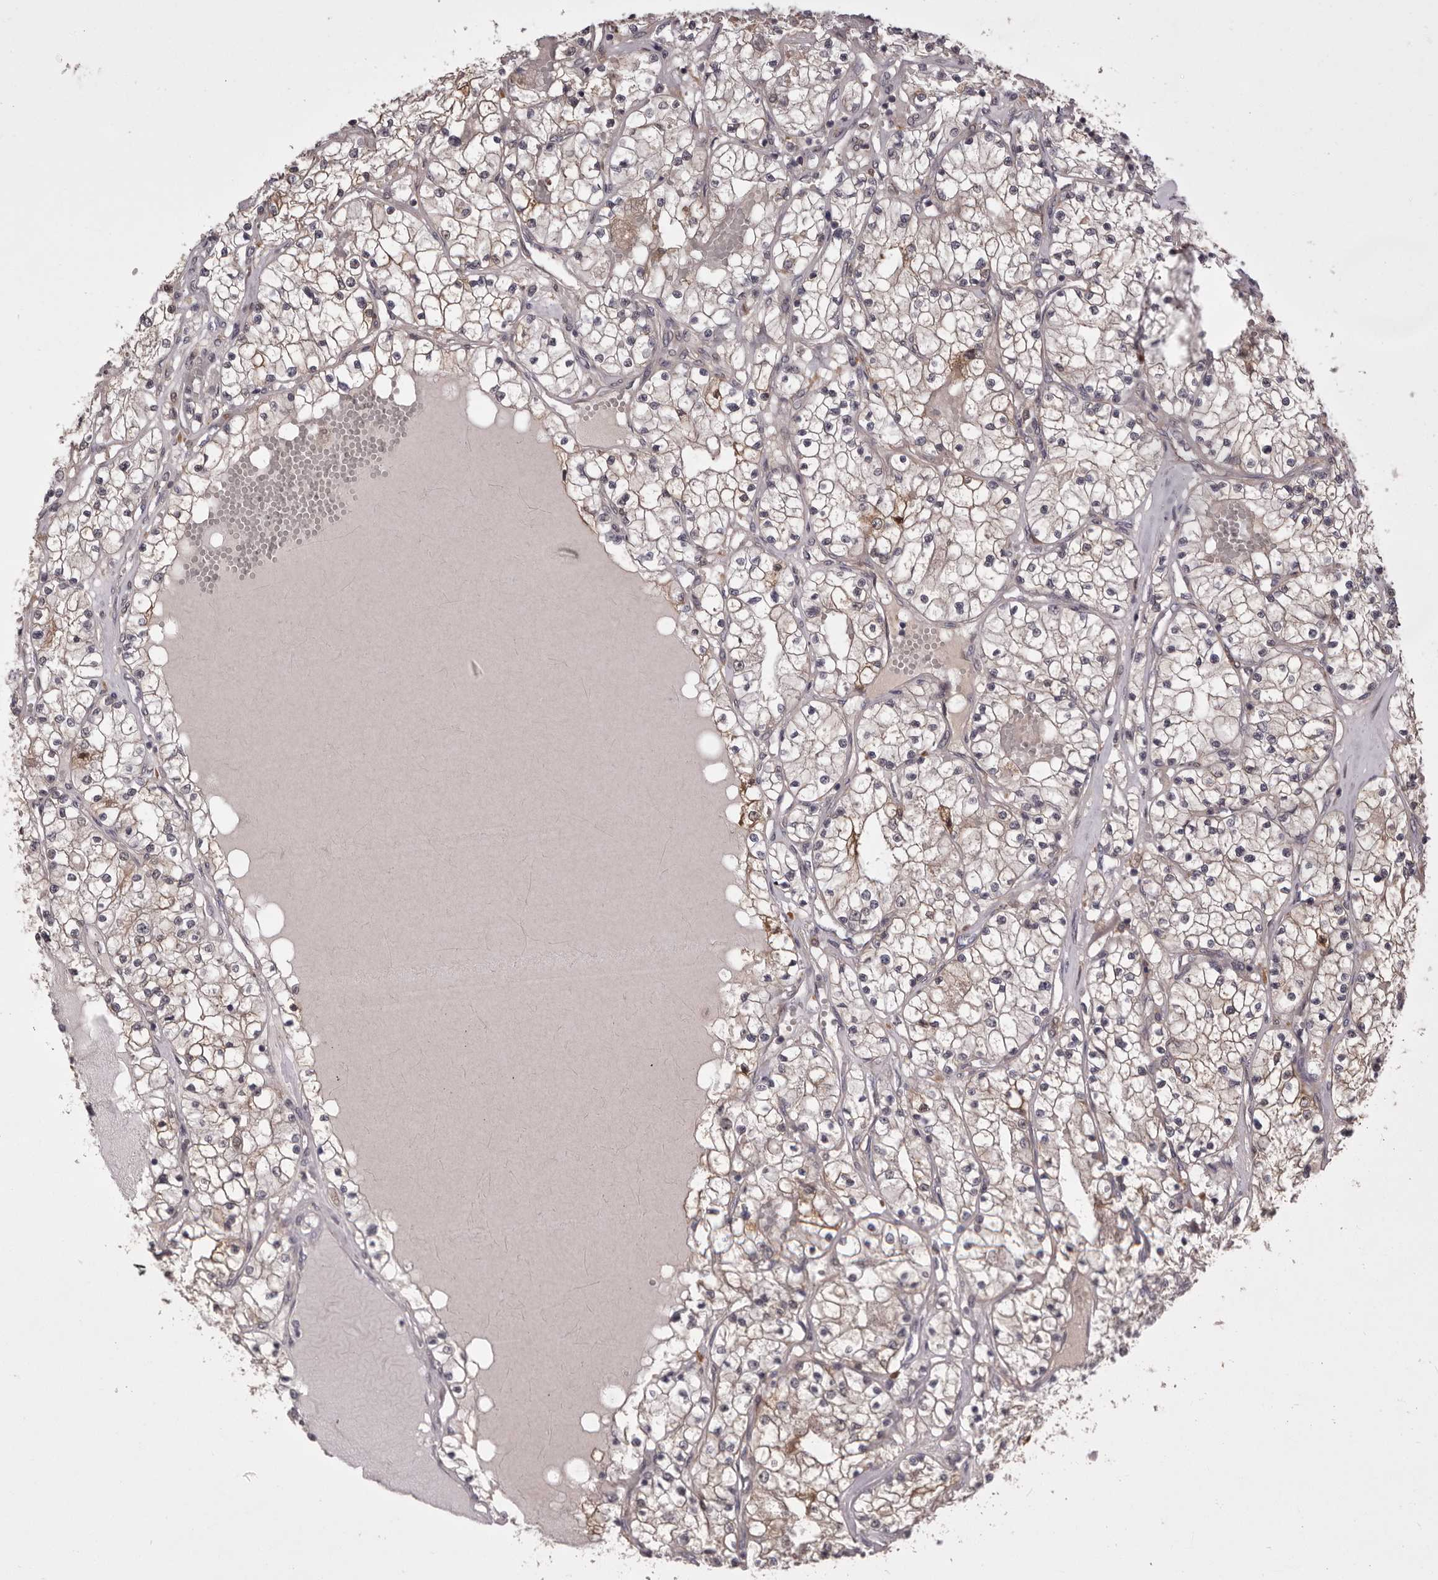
{"staining": {"intensity": "moderate", "quantity": "<25%", "location": "cytoplasmic/membranous"}, "tissue": "renal cancer", "cell_type": "Tumor cells", "image_type": "cancer", "snomed": [{"axis": "morphology", "description": "Normal tissue, NOS"}, {"axis": "morphology", "description": "Adenocarcinoma, NOS"}, {"axis": "topography", "description": "Kidney"}], "caption": "A brown stain highlights moderate cytoplasmic/membranous positivity of a protein in human renal adenocarcinoma tumor cells.", "gene": "MDH1", "patient": {"sex": "male", "age": 68}}